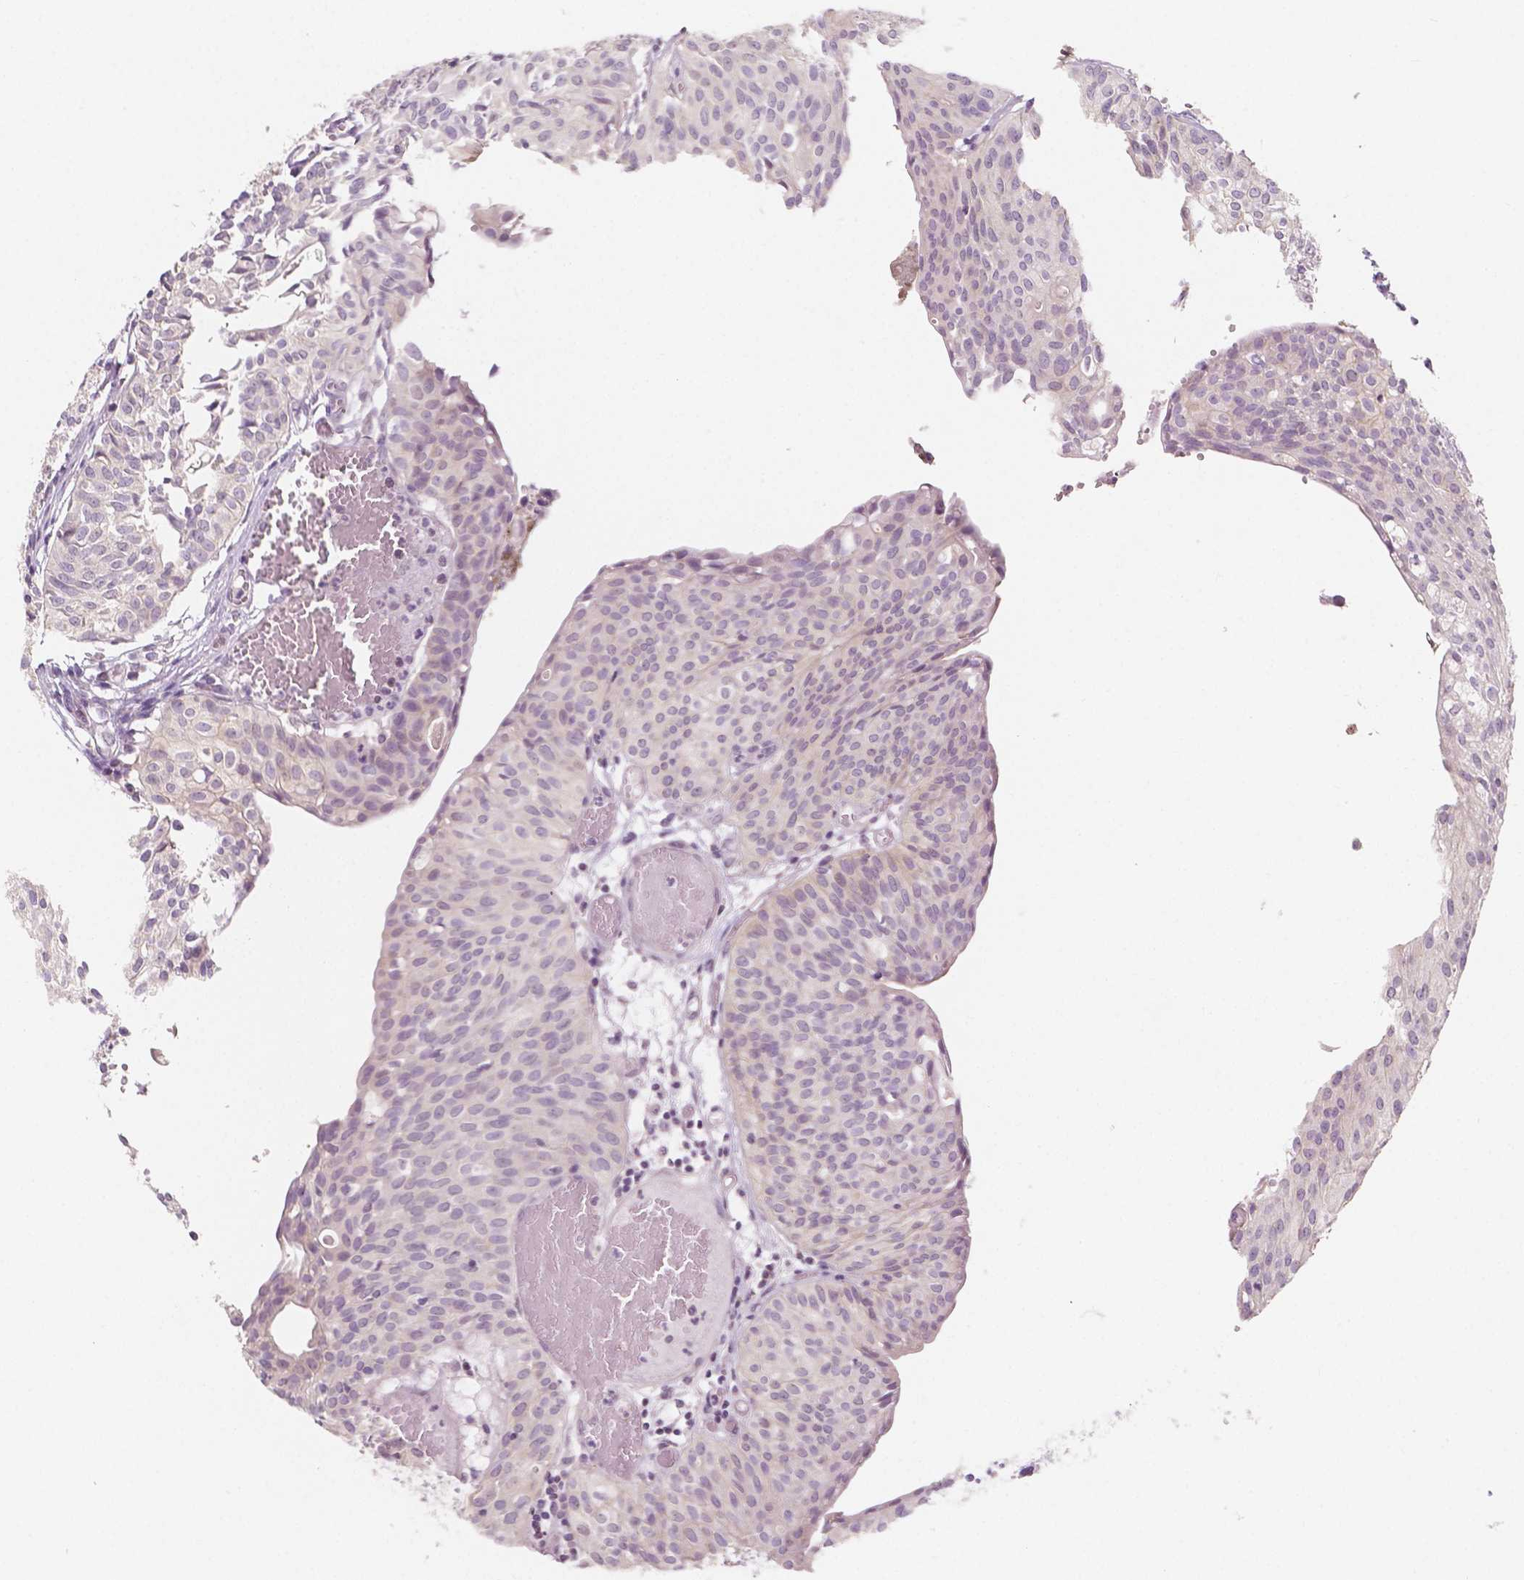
{"staining": {"intensity": "negative", "quantity": "none", "location": "none"}, "tissue": "urothelial cancer", "cell_type": "Tumor cells", "image_type": "cancer", "snomed": [{"axis": "morphology", "description": "Urothelial carcinoma, High grade"}, {"axis": "topography", "description": "Urinary bladder"}], "caption": "This is an IHC histopathology image of urothelial cancer. There is no staining in tumor cells.", "gene": "C1orf167", "patient": {"sex": "male", "age": 57}}